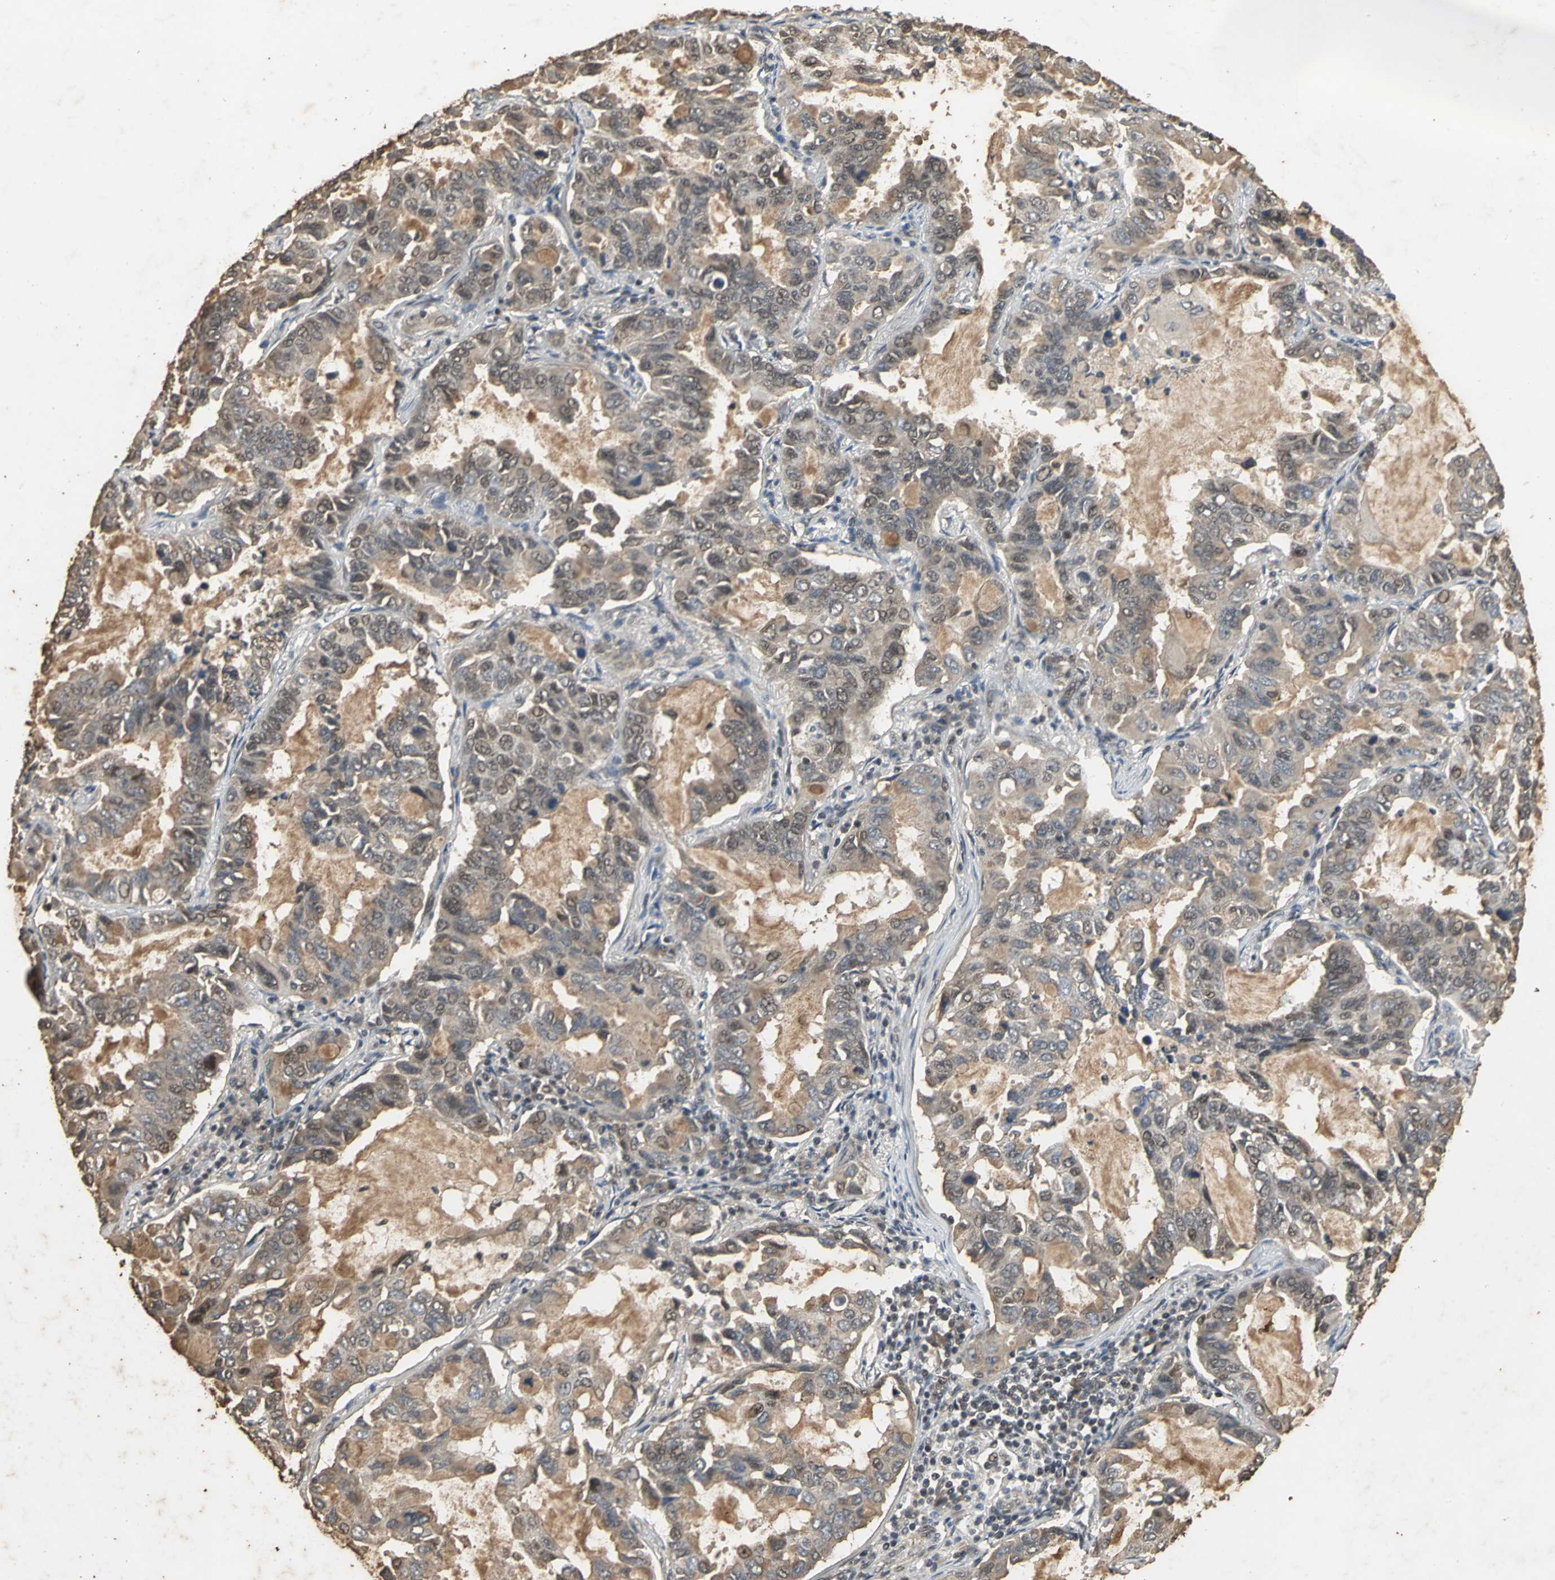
{"staining": {"intensity": "weak", "quantity": "25%-75%", "location": "cytoplasmic/membranous"}, "tissue": "lung cancer", "cell_type": "Tumor cells", "image_type": "cancer", "snomed": [{"axis": "morphology", "description": "Adenocarcinoma, NOS"}, {"axis": "topography", "description": "Lung"}], "caption": "Immunohistochemistry (IHC) histopathology image of neoplastic tissue: human lung cancer (adenocarcinoma) stained using IHC reveals low levels of weak protein expression localized specifically in the cytoplasmic/membranous of tumor cells, appearing as a cytoplasmic/membranous brown color.", "gene": "NOTCH3", "patient": {"sex": "male", "age": 64}}